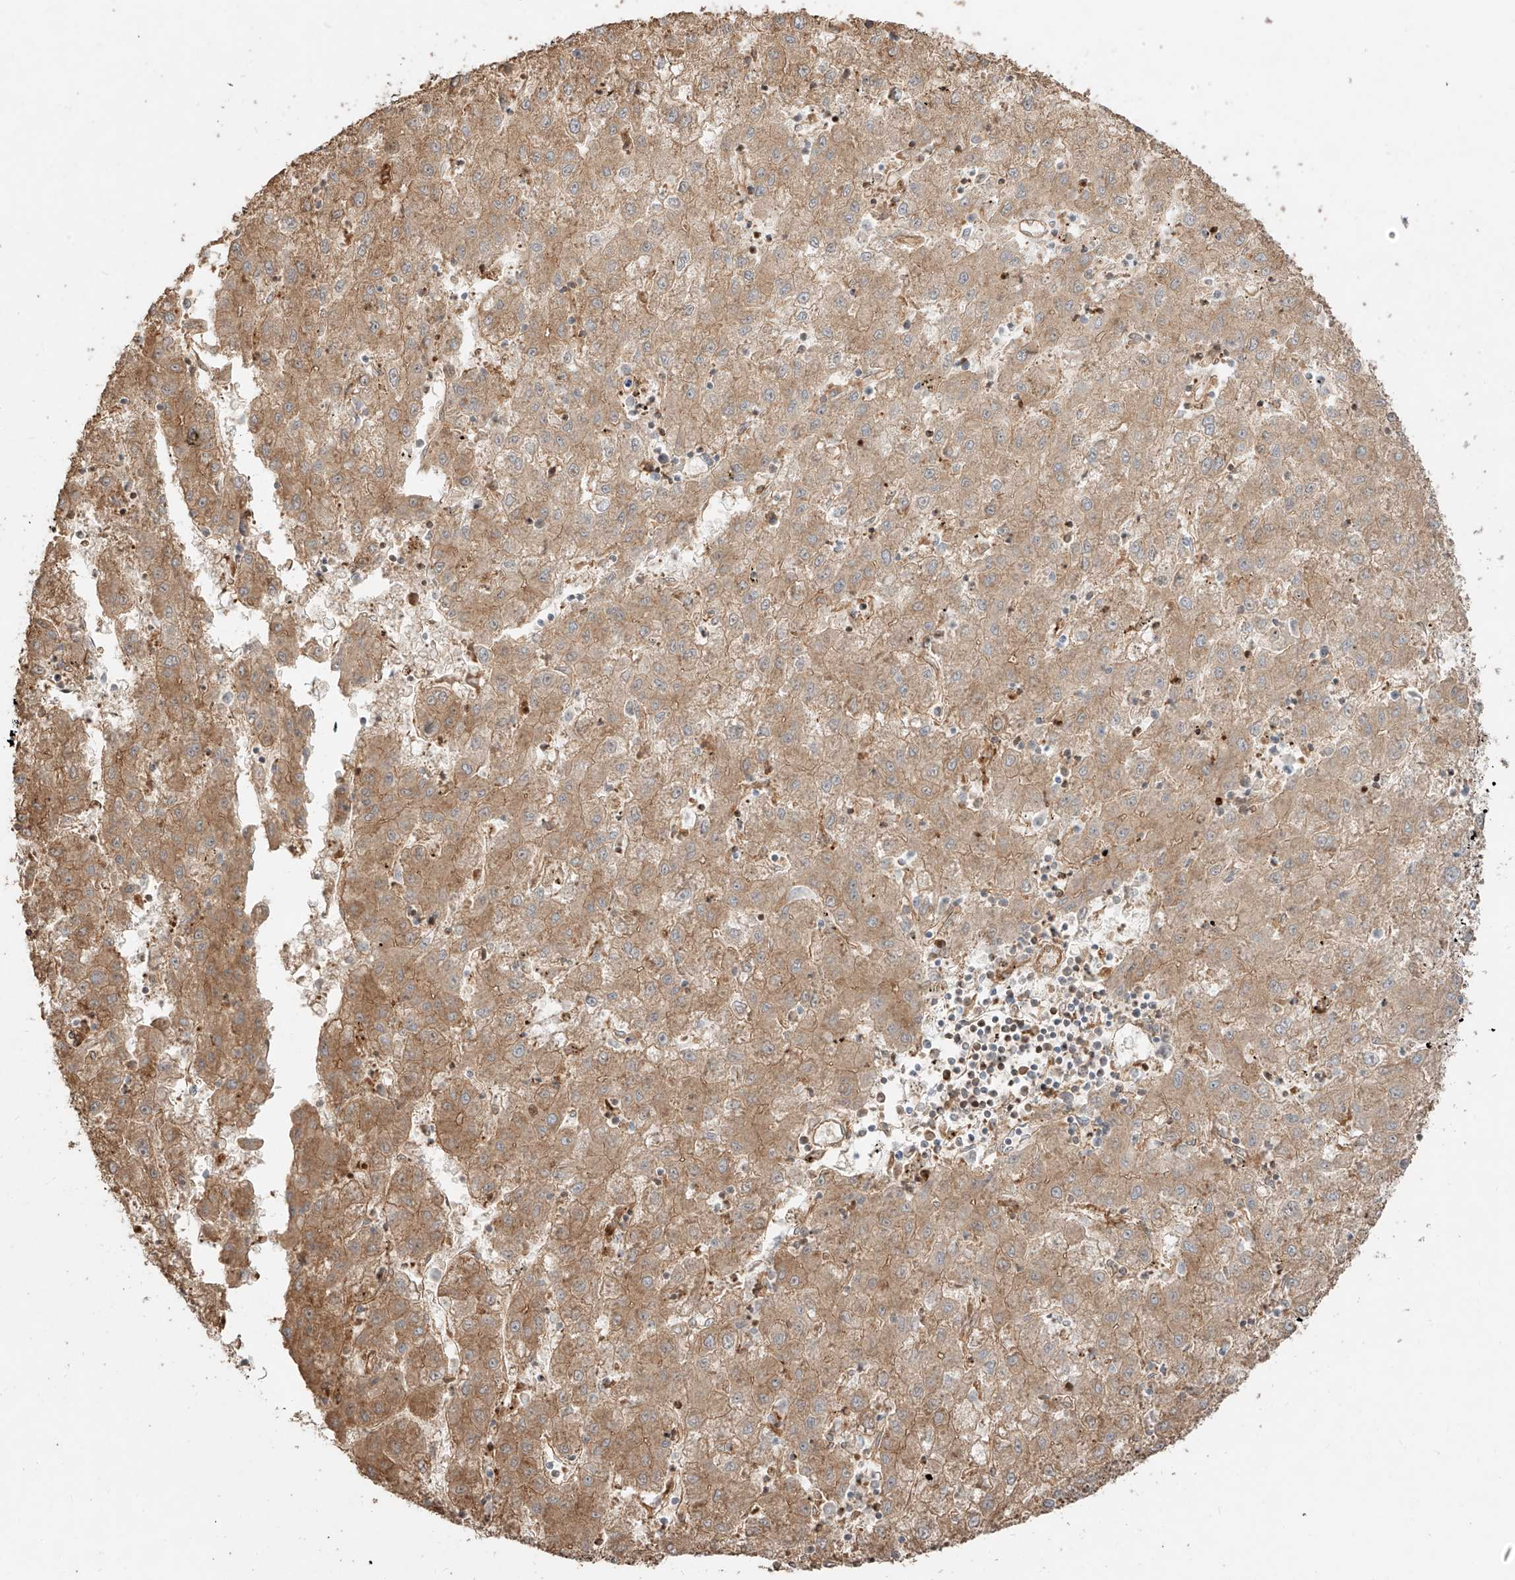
{"staining": {"intensity": "moderate", "quantity": ">75%", "location": "cytoplasmic/membranous"}, "tissue": "liver cancer", "cell_type": "Tumor cells", "image_type": "cancer", "snomed": [{"axis": "morphology", "description": "Carcinoma, Hepatocellular, NOS"}, {"axis": "topography", "description": "Liver"}], "caption": "Tumor cells exhibit medium levels of moderate cytoplasmic/membranous positivity in about >75% of cells in human liver cancer (hepatocellular carcinoma).", "gene": "SNX9", "patient": {"sex": "male", "age": 72}}